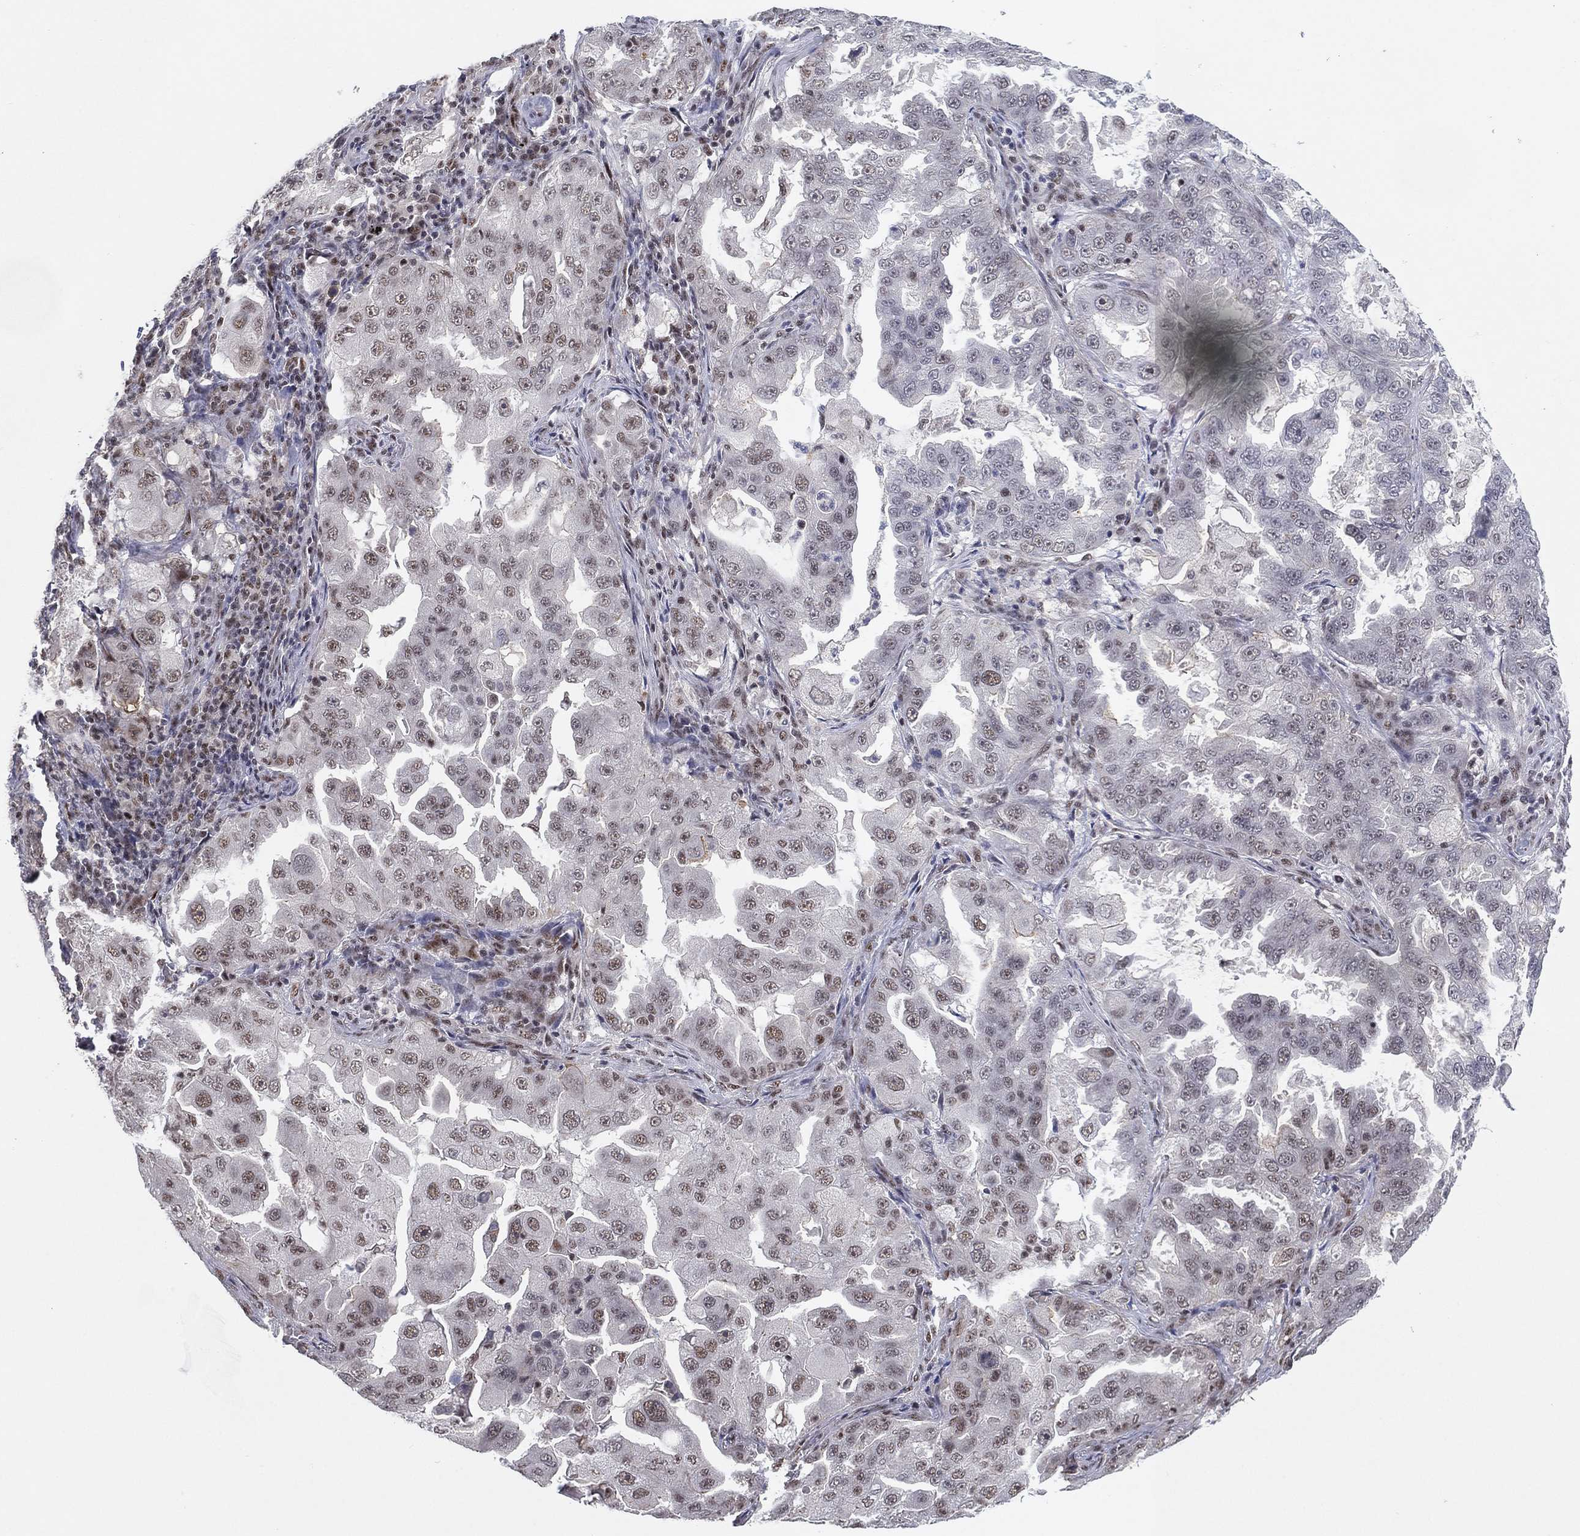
{"staining": {"intensity": "negative", "quantity": "none", "location": "none"}, "tissue": "lung cancer", "cell_type": "Tumor cells", "image_type": "cancer", "snomed": [{"axis": "morphology", "description": "Adenocarcinoma, NOS"}, {"axis": "topography", "description": "Lung"}], "caption": "Histopathology image shows no significant protein staining in tumor cells of lung cancer.", "gene": "DGCR8", "patient": {"sex": "female", "age": 61}}